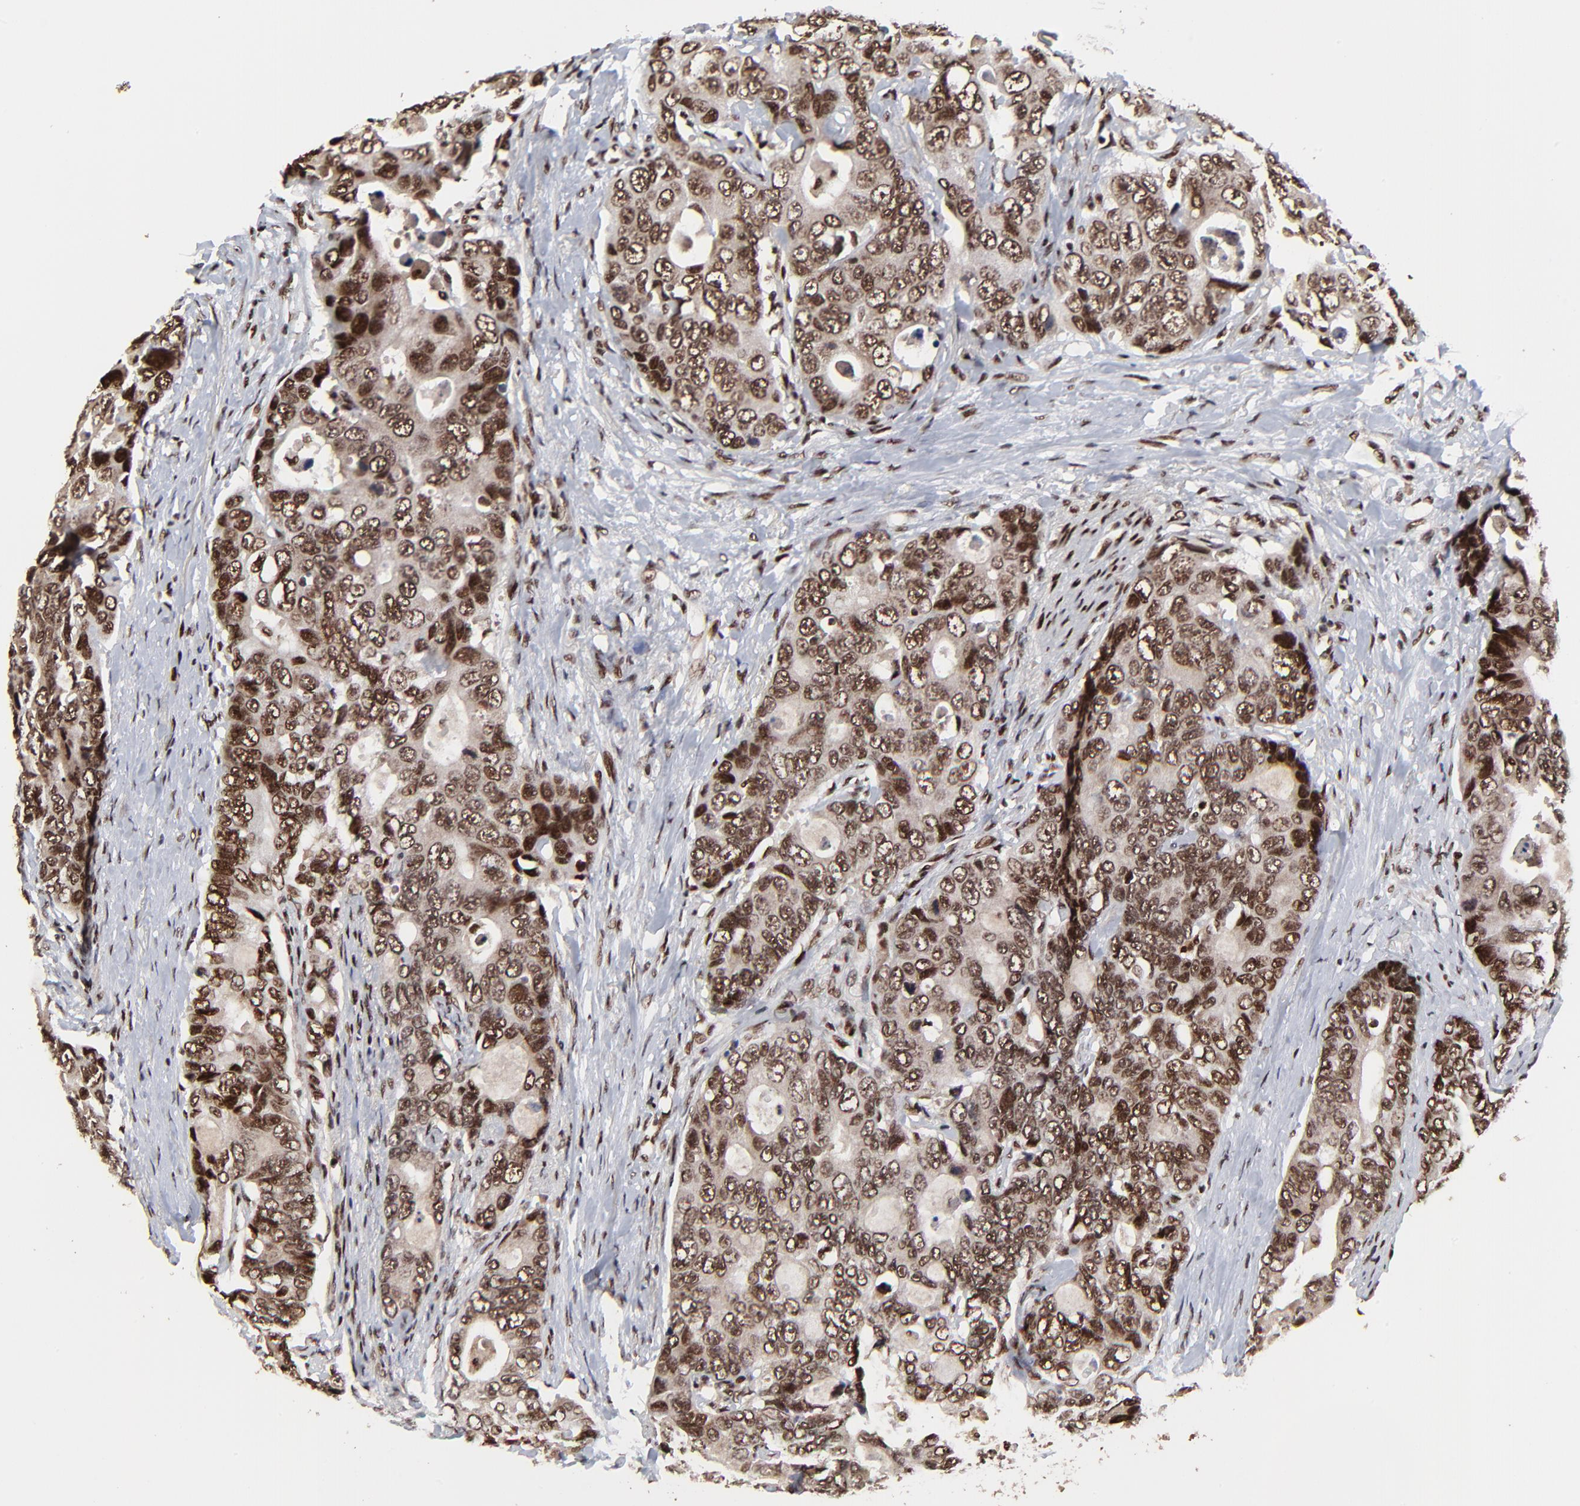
{"staining": {"intensity": "strong", "quantity": ">75%", "location": "nuclear"}, "tissue": "colorectal cancer", "cell_type": "Tumor cells", "image_type": "cancer", "snomed": [{"axis": "morphology", "description": "Adenocarcinoma, NOS"}, {"axis": "topography", "description": "Rectum"}], "caption": "Human adenocarcinoma (colorectal) stained with a brown dye exhibits strong nuclear positive staining in approximately >75% of tumor cells.", "gene": "RBM22", "patient": {"sex": "female", "age": 67}}